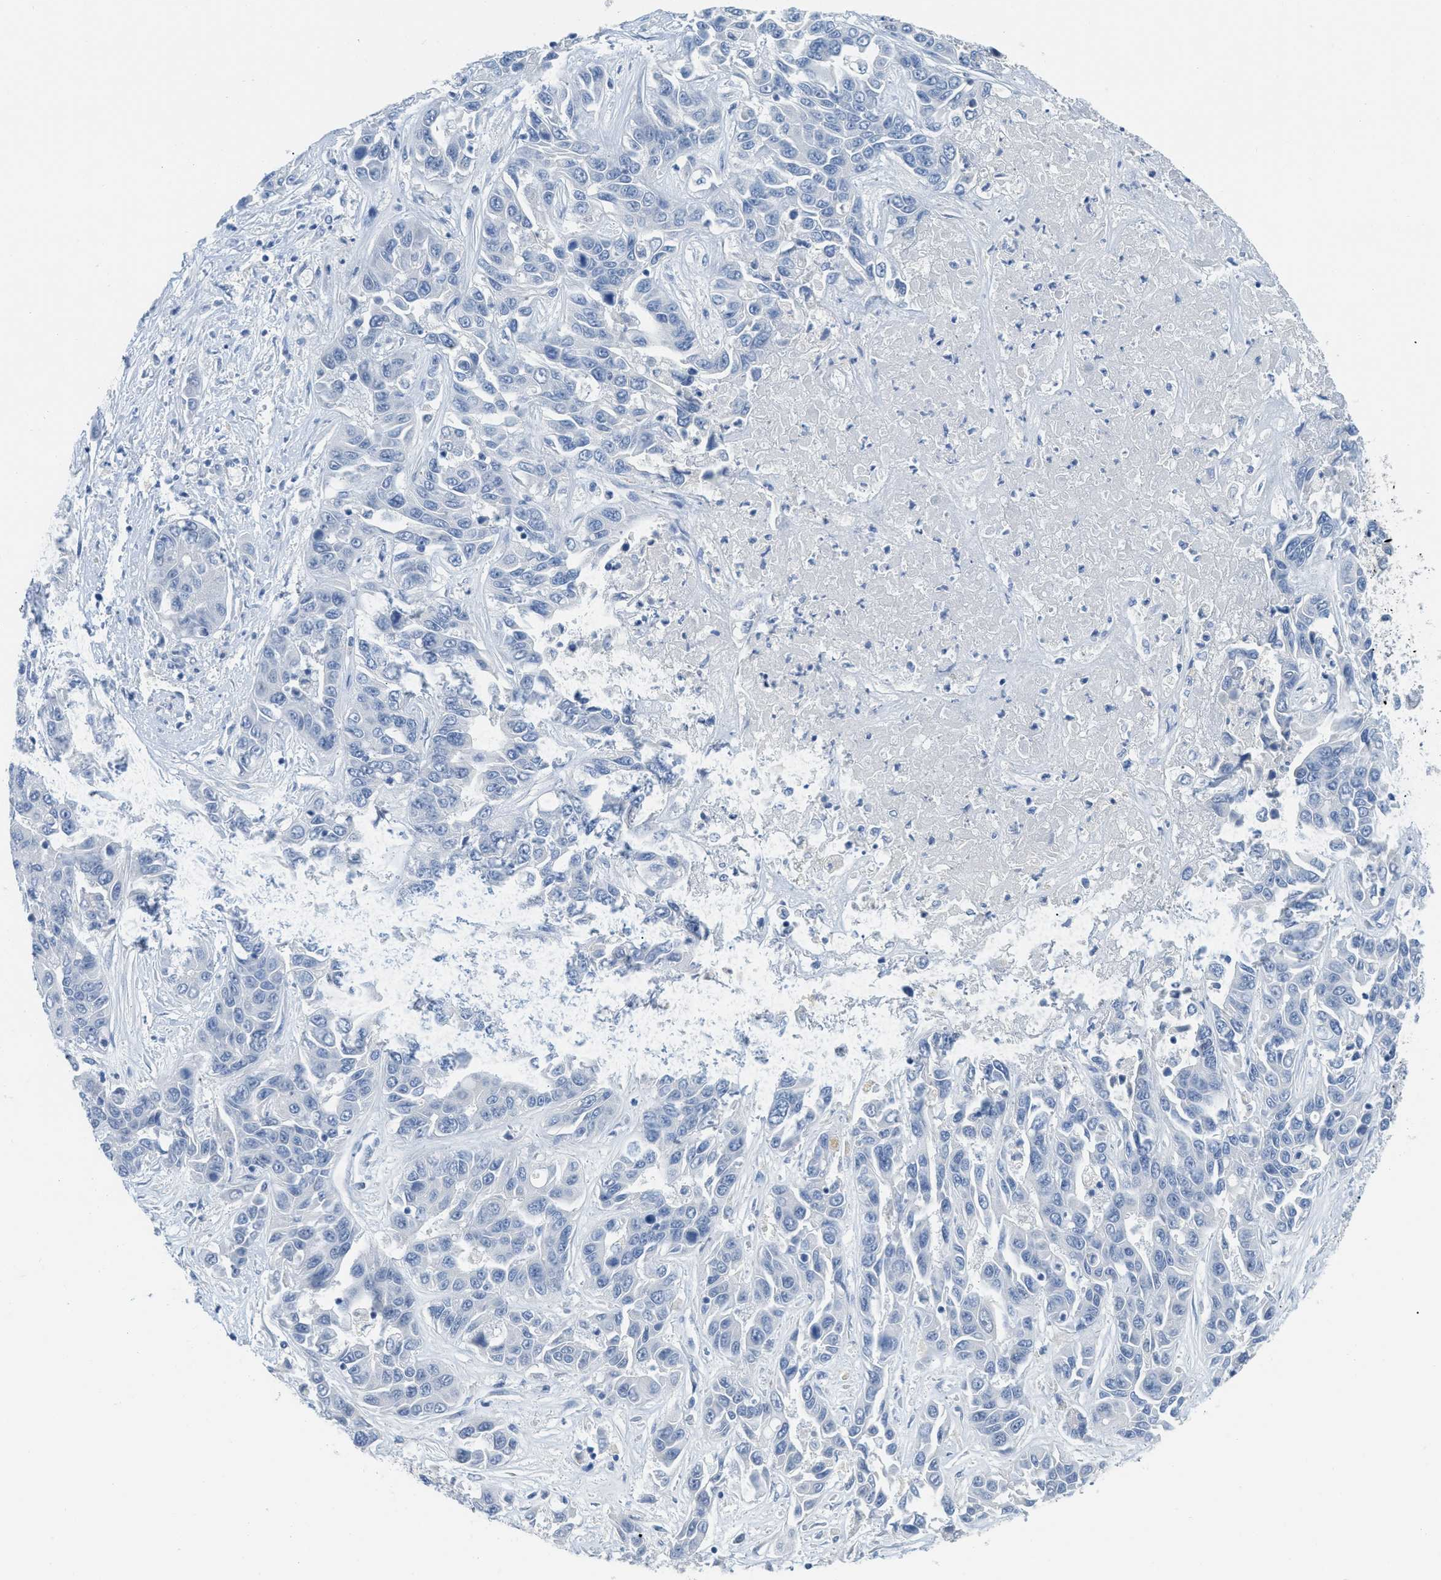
{"staining": {"intensity": "negative", "quantity": "none", "location": "none"}, "tissue": "liver cancer", "cell_type": "Tumor cells", "image_type": "cancer", "snomed": [{"axis": "morphology", "description": "Cholangiocarcinoma"}, {"axis": "topography", "description": "Liver"}], "caption": "The IHC photomicrograph has no significant staining in tumor cells of liver cancer (cholangiocarcinoma) tissue.", "gene": "HSF2", "patient": {"sex": "female", "age": 52}}